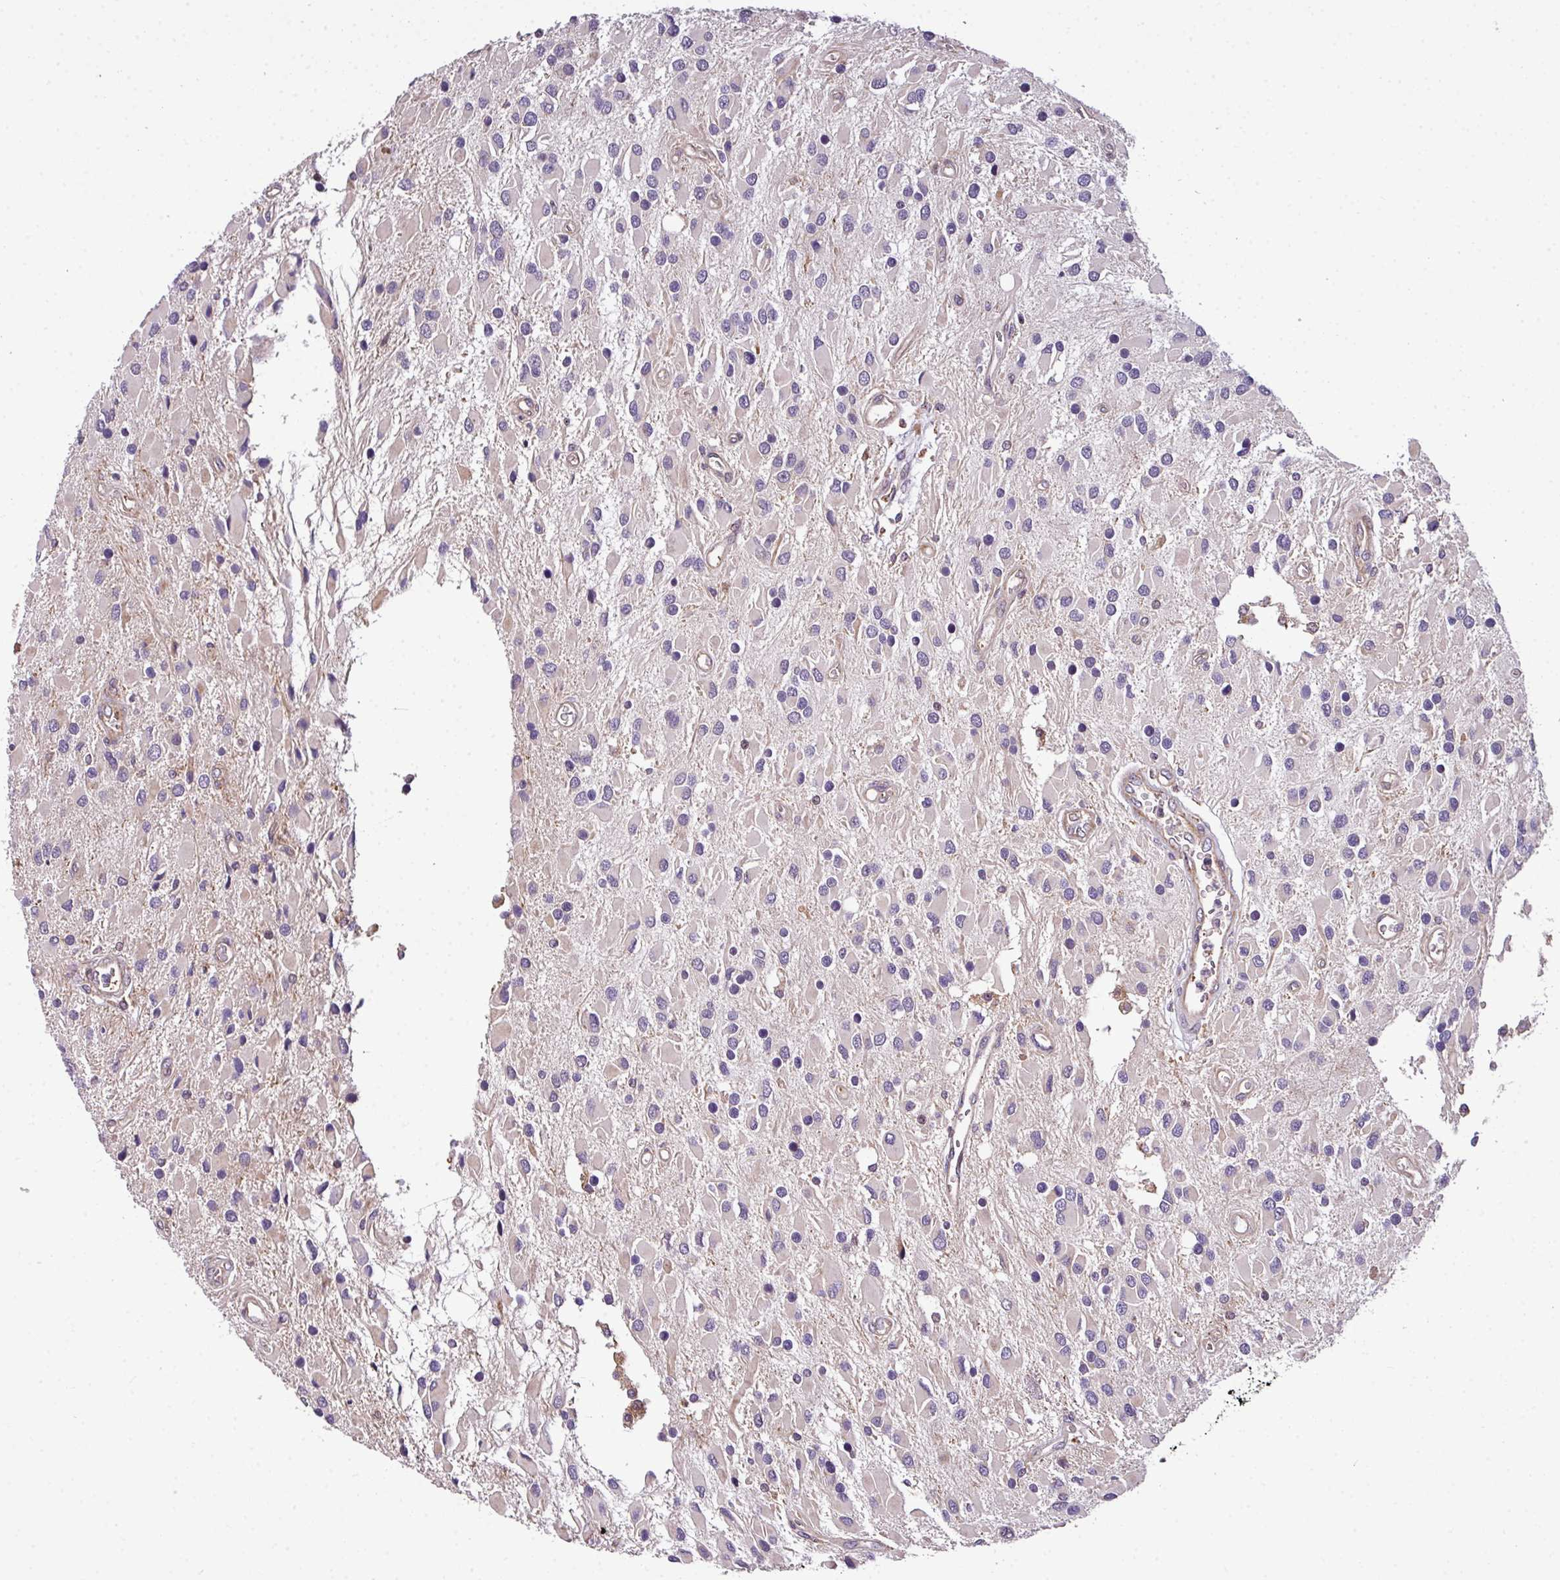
{"staining": {"intensity": "negative", "quantity": "none", "location": "none"}, "tissue": "glioma", "cell_type": "Tumor cells", "image_type": "cancer", "snomed": [{"axis": "morphology", "description": "Glioma, malignant, High grade"}, {"axis": "topography", "description": "Brain"}], "caption": "High-grade glioma (malignant) was stained to show a protein in brown. There is no significant positivity in tumor cells.", "gene": "CASS4", "patient": {"sex": "male", "age": 53}}